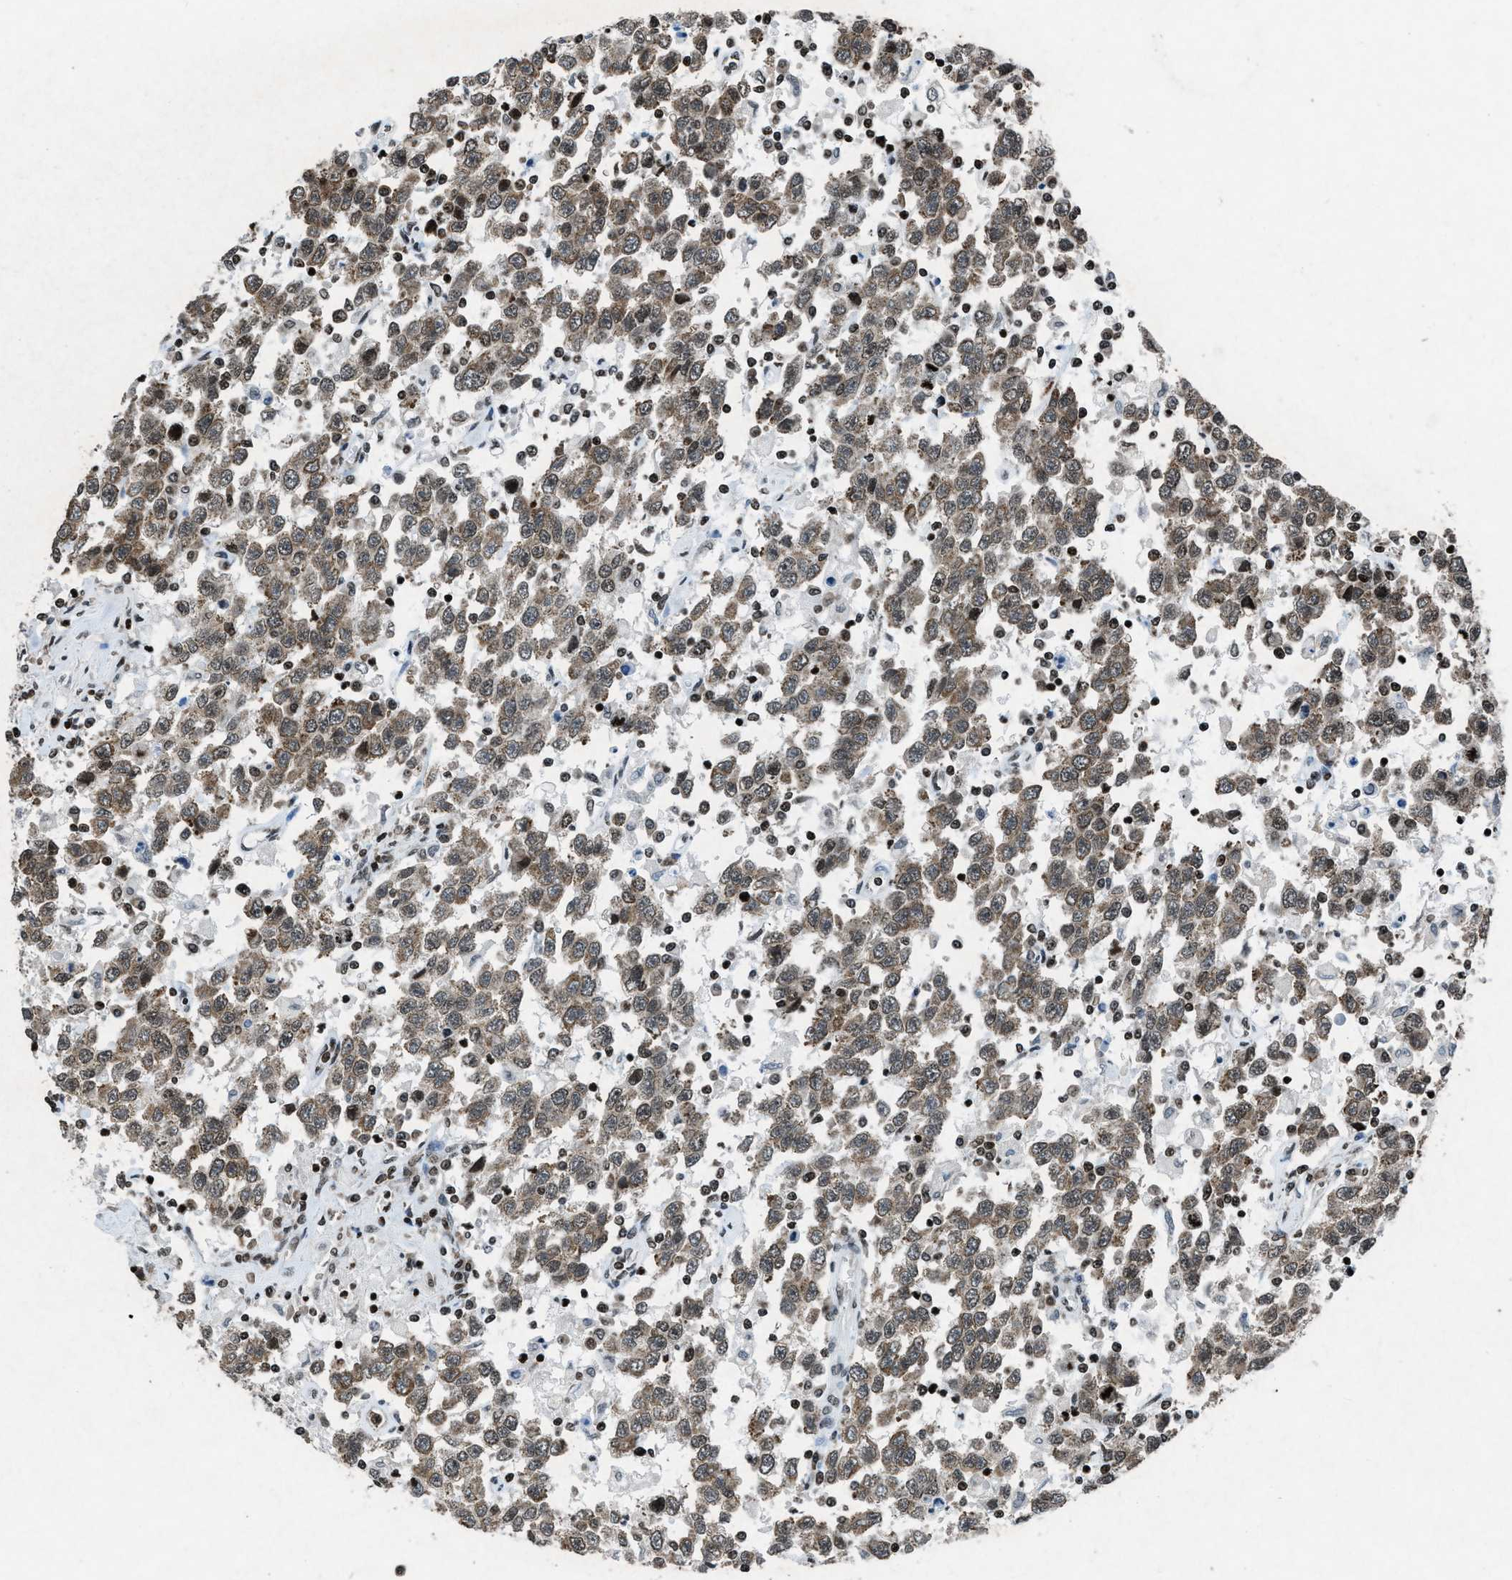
{"staining": {"intensity": "weak", "quantity": ">75%", "location": "cytoplasmic/membranous"}, "tissue": "testis cancer", "cell_type": "Tumor cells", "image_type": "cancer", "snomed": [{"axis": "morphology", "description": "Seminoma, NOS"}, {"axis": "topography", "description": "Testis"}], "caption": "Immunohistochemical staining of human testis cancer reveals low levels of weak cytoplasmic/membranous staining in approximately >75% of tumor cells.", "gene": "NXF1", "patient": {"sex": "male", "age": 41}}